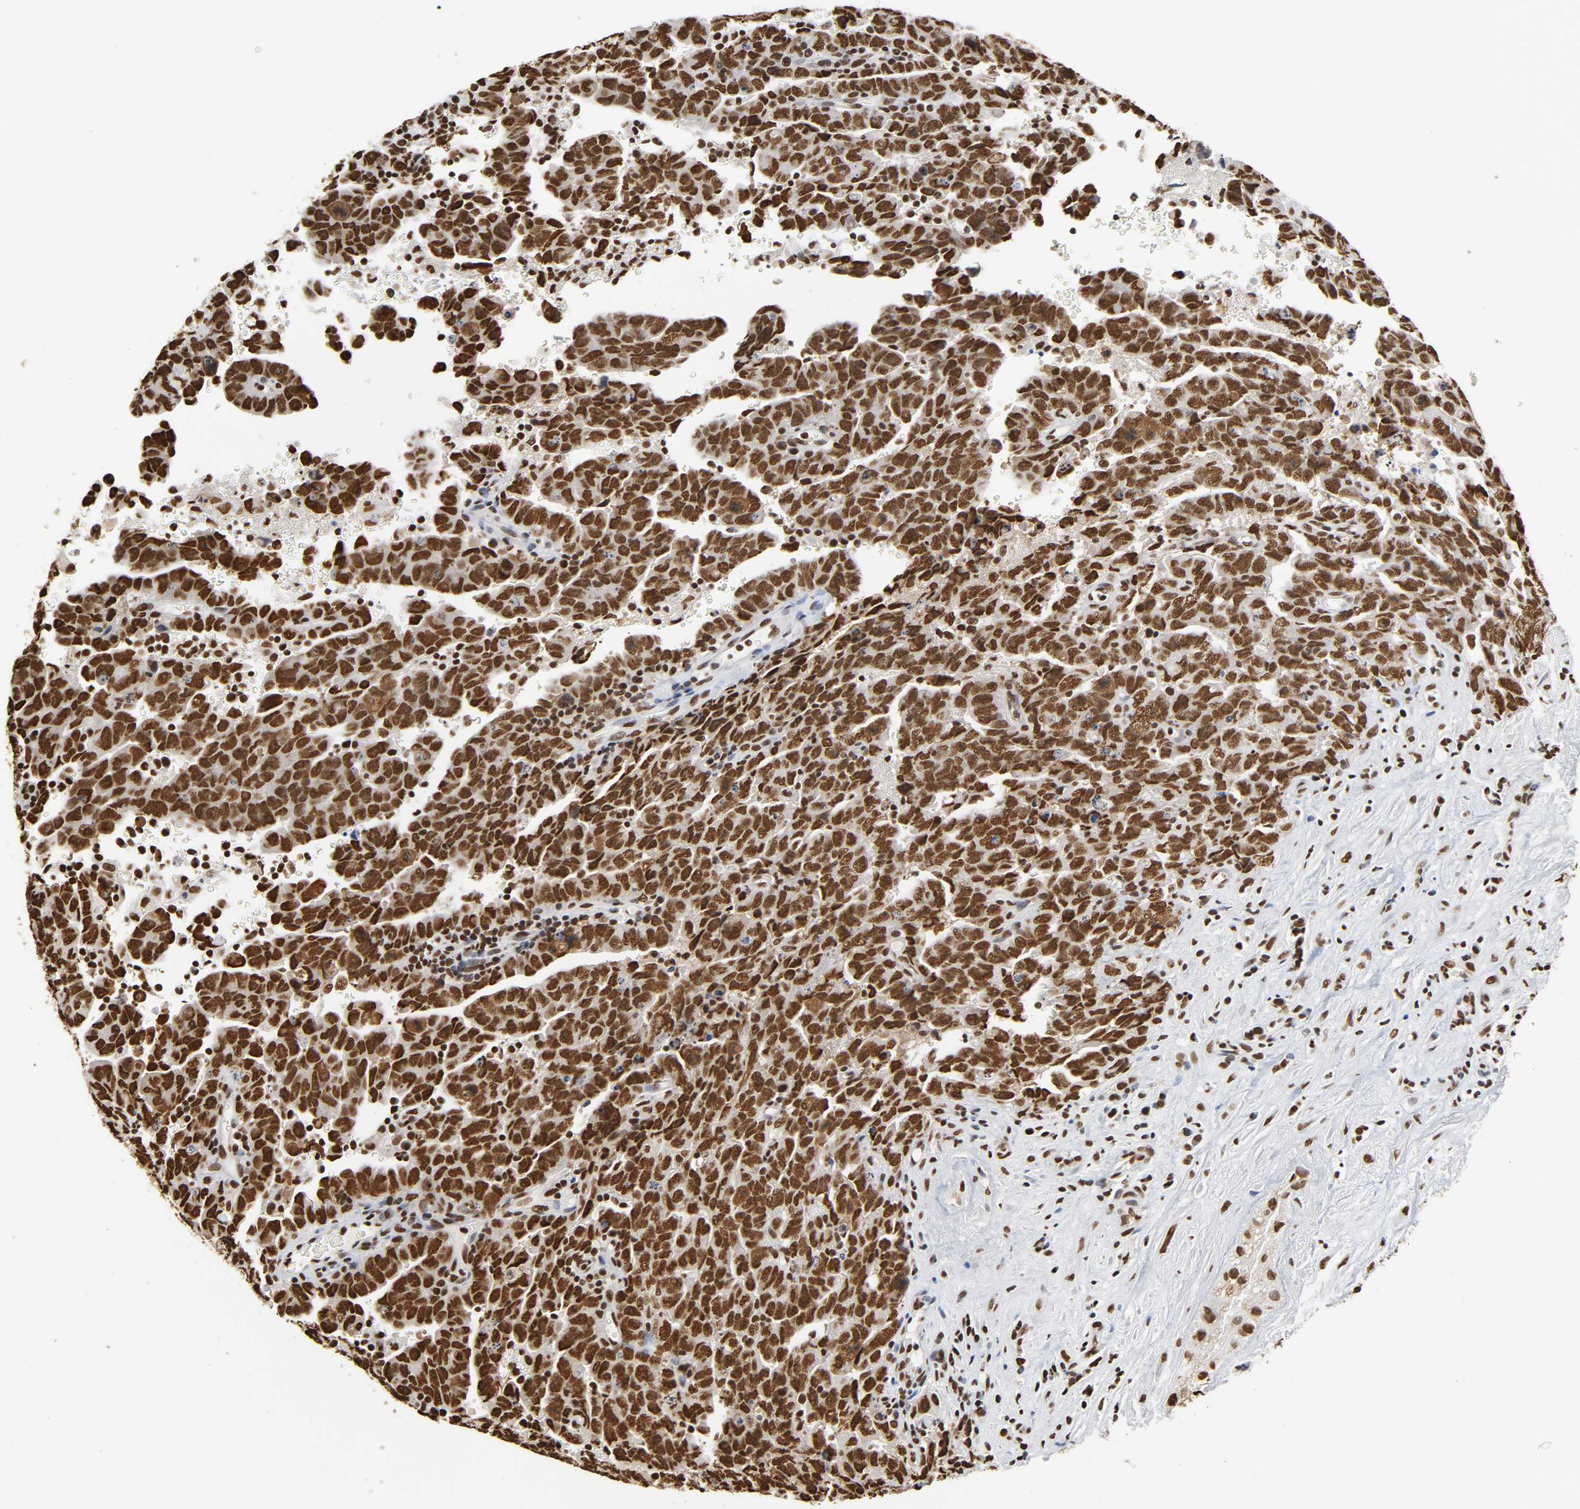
{"staining": {"intensity": "strong", "quantity": ">75%", "location": "nuclear"}, "tissue": "testis cancer", "cell_type": "Tumor cells", "image_type": "cancer", "snomed": [{"axis": "morphology", "description": "Carcinoma, Embryonal, NOS"}, {"axis": "topography", "description": "Testis"}], "caption": "Protein expression analysis of testis cancer (embryonal carcinoma) reveals strong nuclear expression in approximately >75% of tumor cells. The protein of interest is shown in brown color, while the nuclei are stained blue.", "gene": "HNRNPC", "patient": {"sex": "male", "age": 28}}